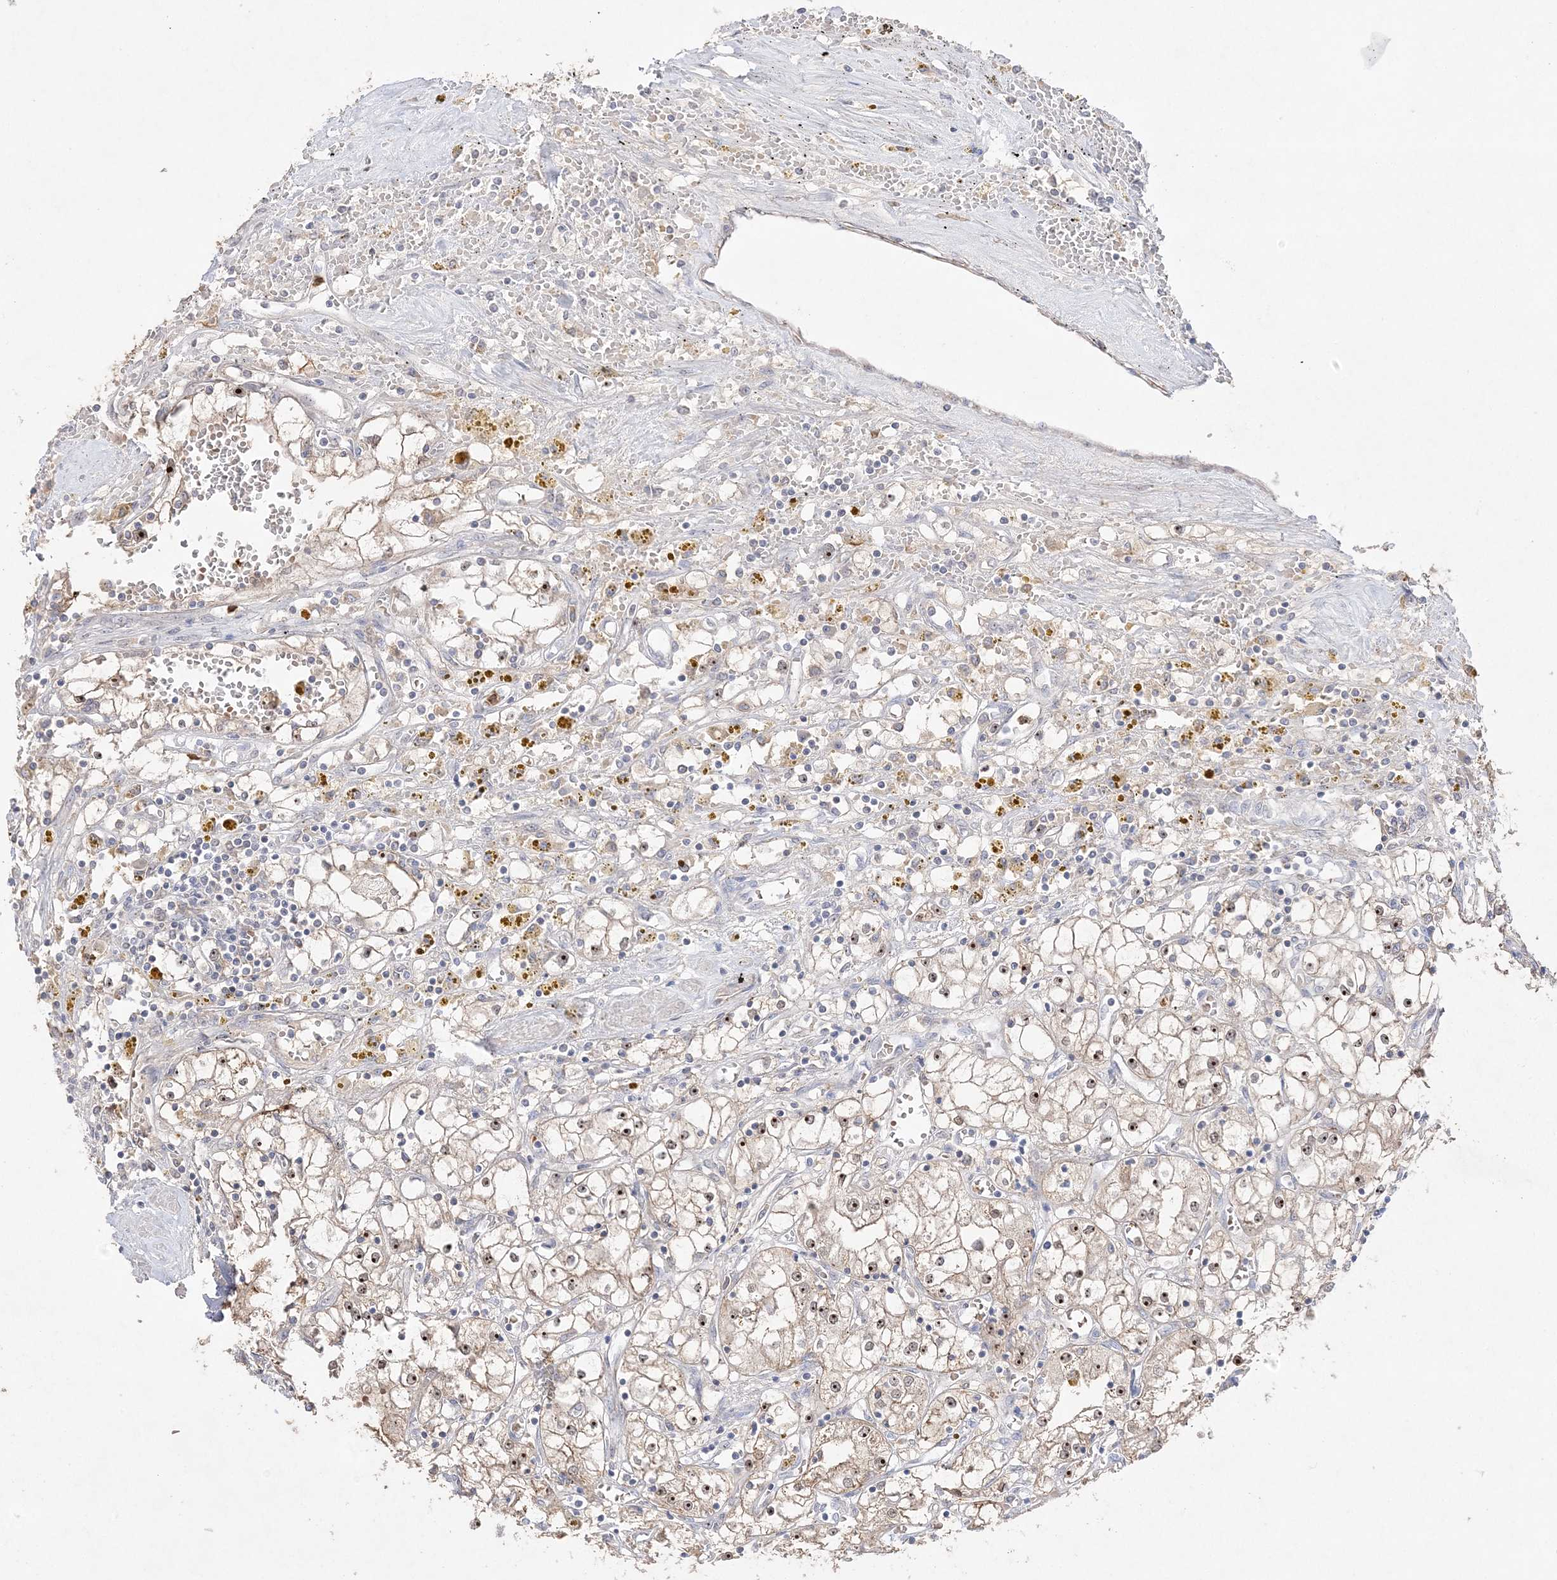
{"staining": {"intensity": "moderate", "quantity": "25%-75%", "location": "nuclear"}, "tissue": "renal cancer", "cell_type": "Tumor cells", "image_type": "cancer", "snomed": [{"axis": "morphology", "description": "Adenocarcinoma, NOS"}, {"axis": "topography", "description": "Kidney"}], "caption": "Tumor cells display medium levels of moderate nuclear positivity in about 25%-75% of cells in renal adenocarcinoma. The protein of interest is stained brown, and the nuclei are stained in blue (DAB (3,3'-diaminobenzidine) IHC with brightfield microscopy, high magnification).", "gene": "NOP16", "patient": {"sex": "male", "age": 56}}